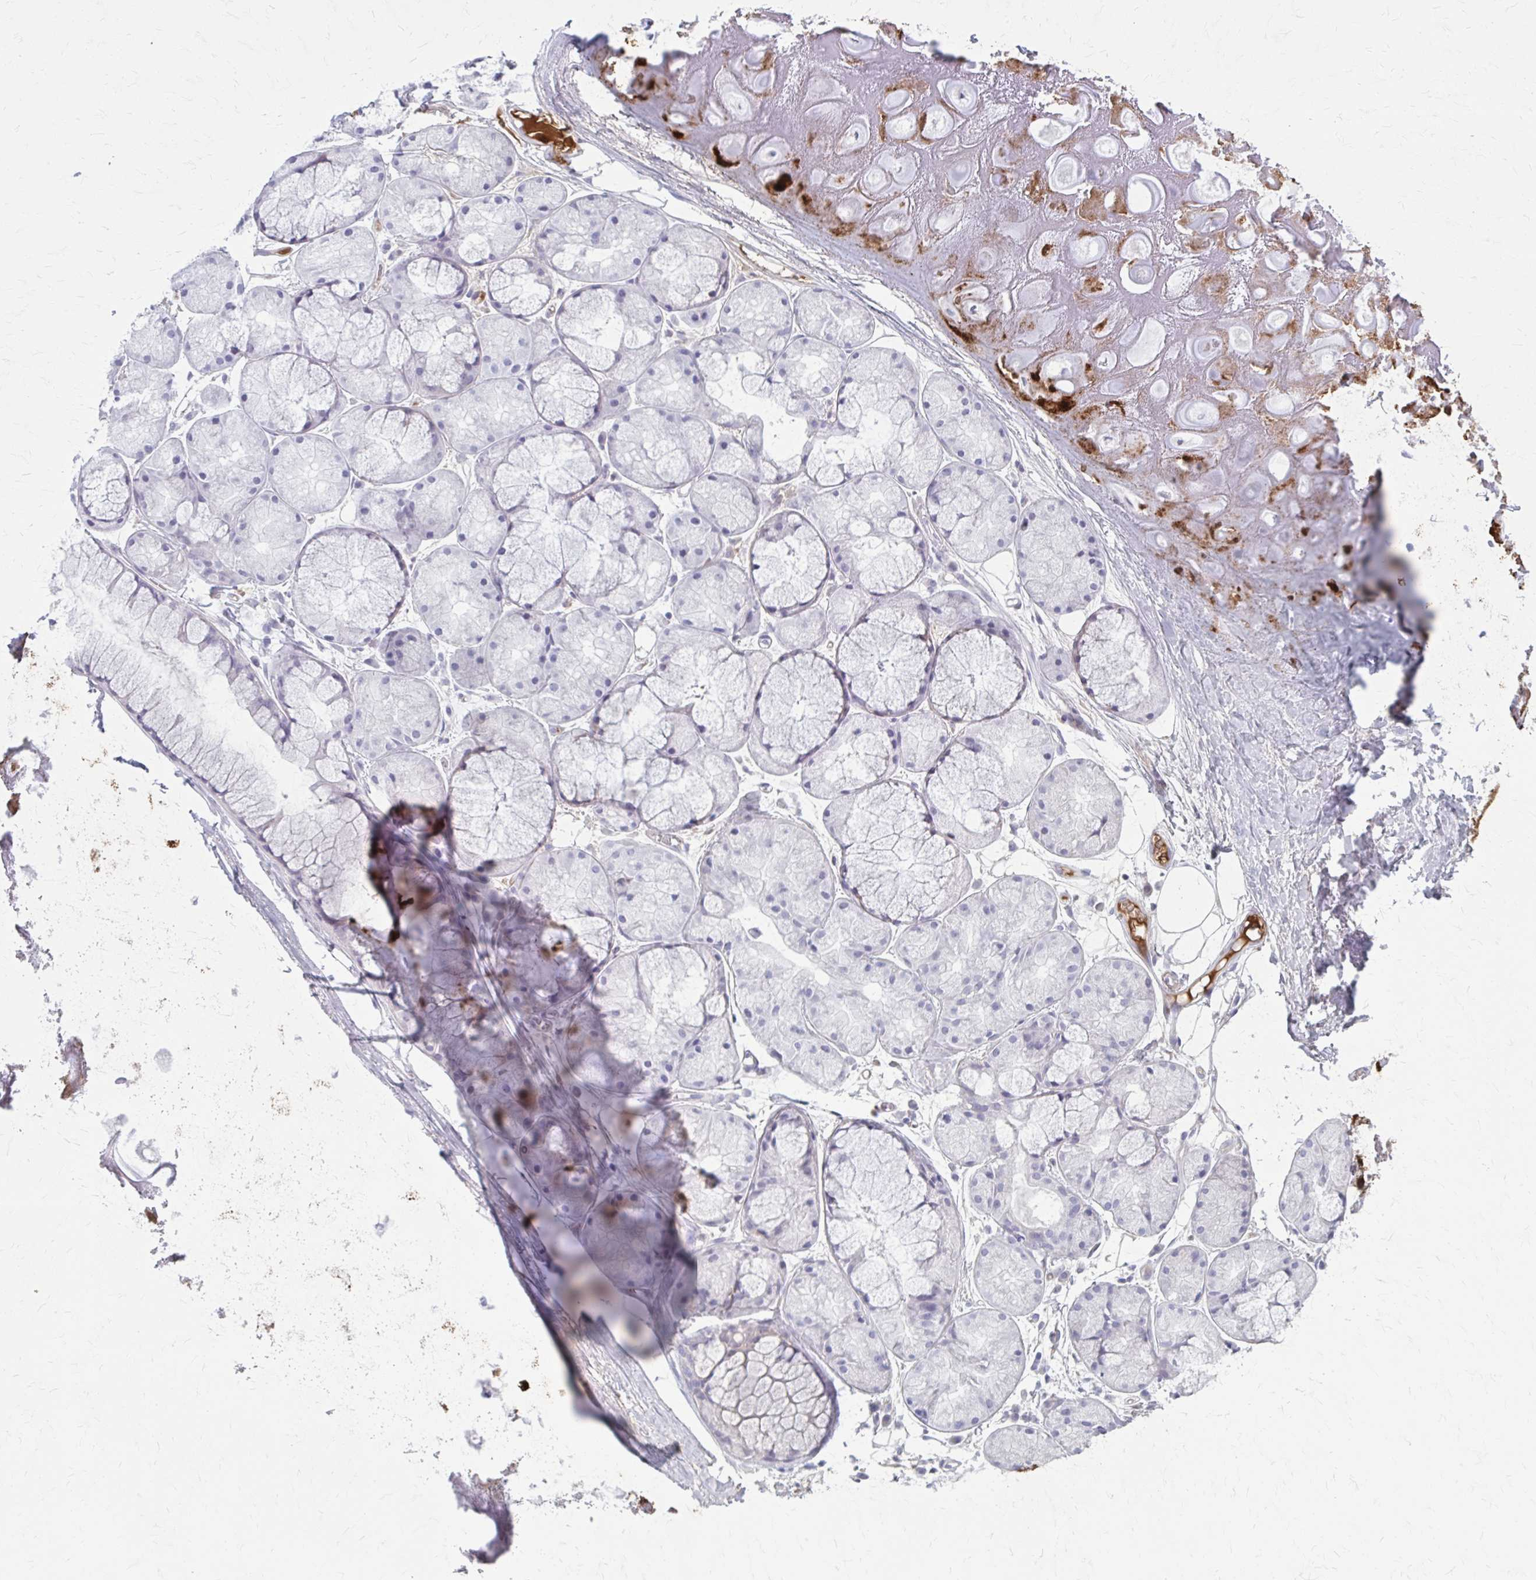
{"staining": {"intensity": "negative", "quantity": "none", "location": "none"}, "tissue": "adipose tissue", "cell_type": "Adipocytes", "image_type": "normal", "snomed": [{"axis": "morphology", "description": "Normal tissue, NOS"}, {"axis": "topography", "description": "Lymph node"}, {"axis": "topography", "description": "Cartilage tissue"}, {"axis": "topography", "description": "Nasopharynx"}], "caption": "Adipose tissue stained for a protein using immunohistochemistry reveals no positivity adipocytes.", "gene": "SERPIND1", "patient": {"sex": "male", "age": 63}}